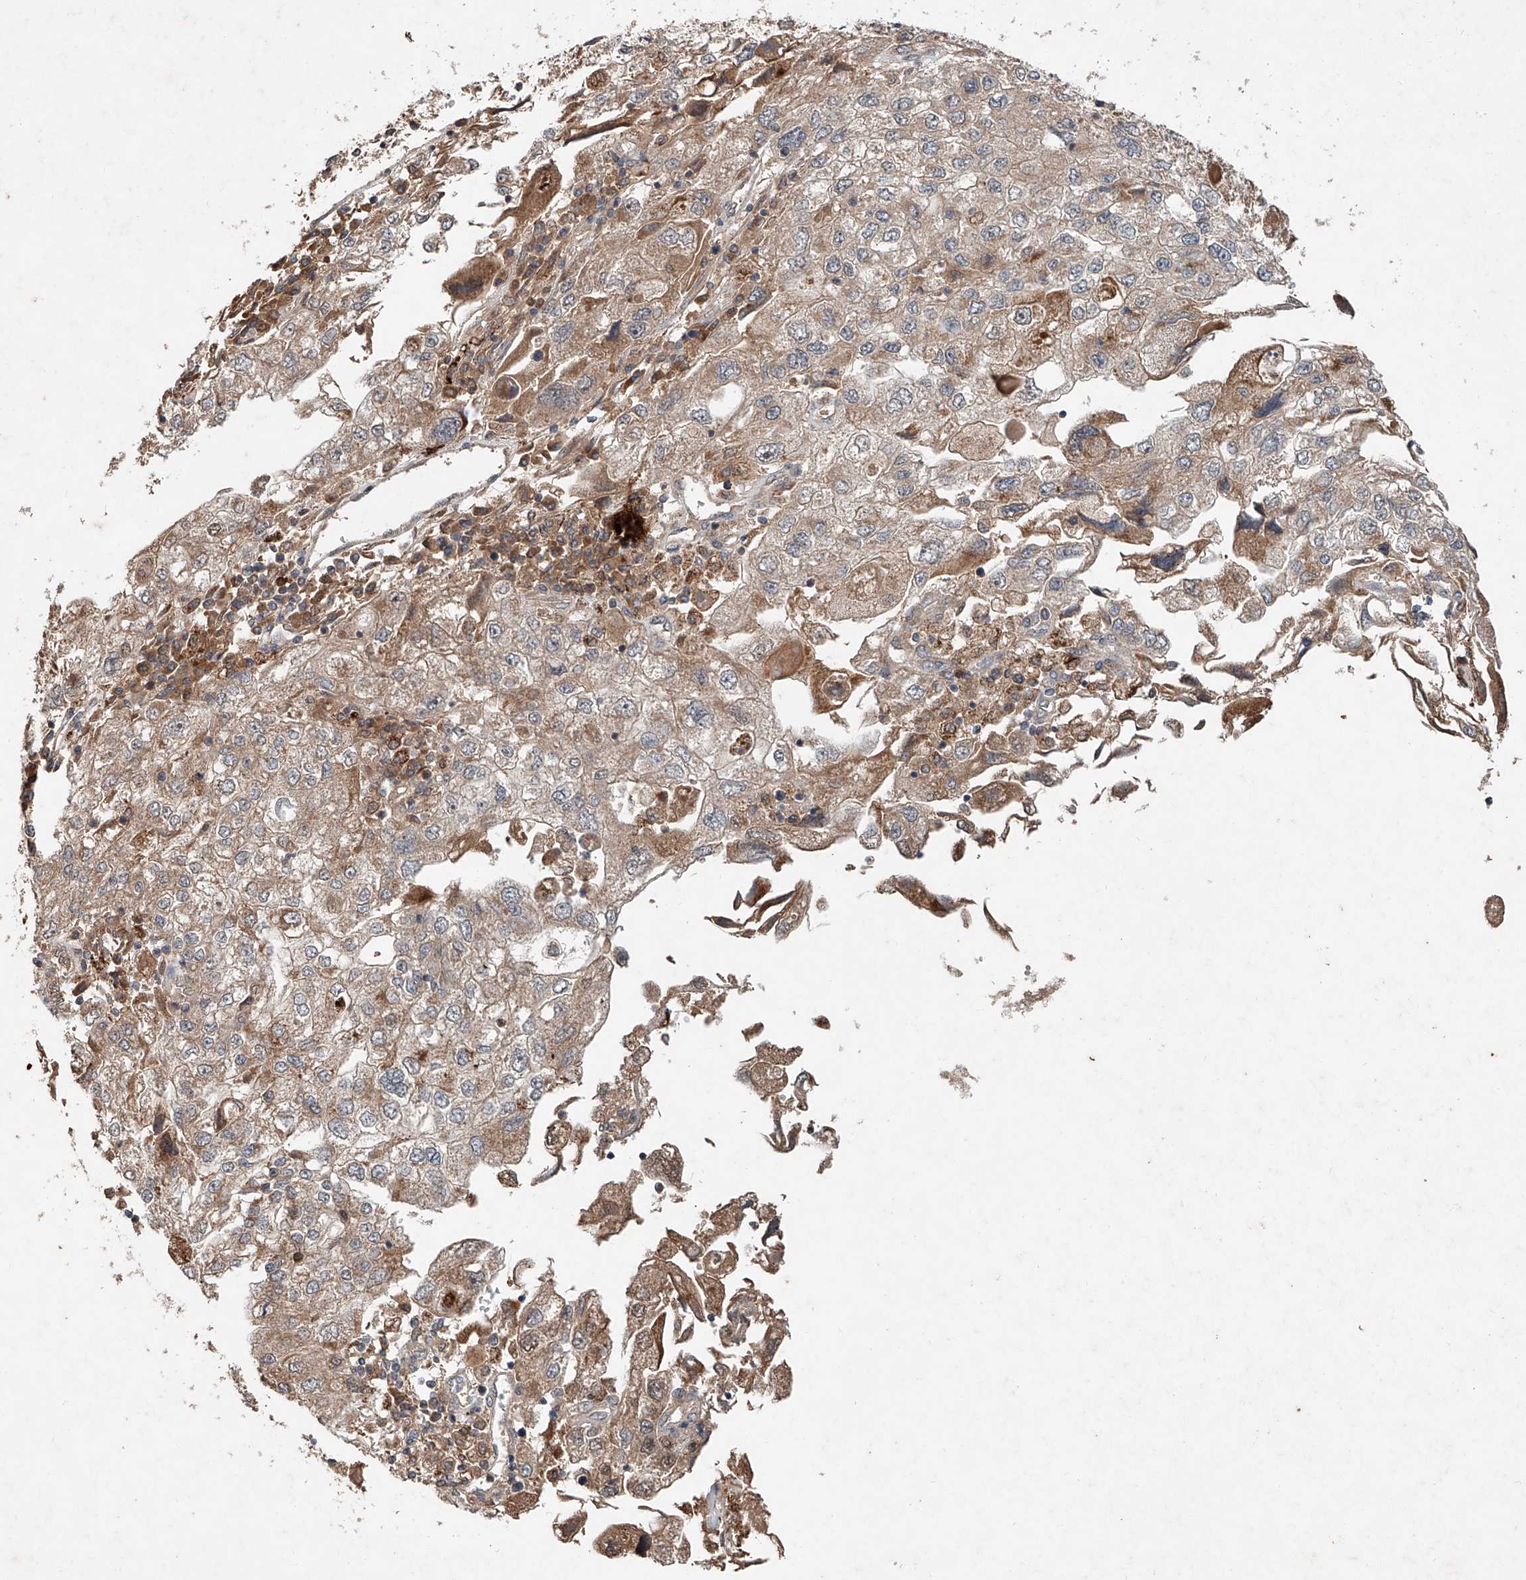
{"staining": {"intensity": "weak", "quantity": "25%-75%", "location": "cytoplasmic/membranous"}, "tissue": "endometrial cancer", "cell_type": "Tumor cells", "image_type": "cancer", "snomed": [{"axis": "morphology", "description": "Adenocarcinoma, NOS"}, {"axis": "topography", "description": "Endometrium"}], "caption": "Endometrial adenocarcinoma stained for a protein shows weak cytoplasmic/membranous positivity in tumor cells.", "gene": "IER5", "patient": {"sex": "female", "age": 49}}